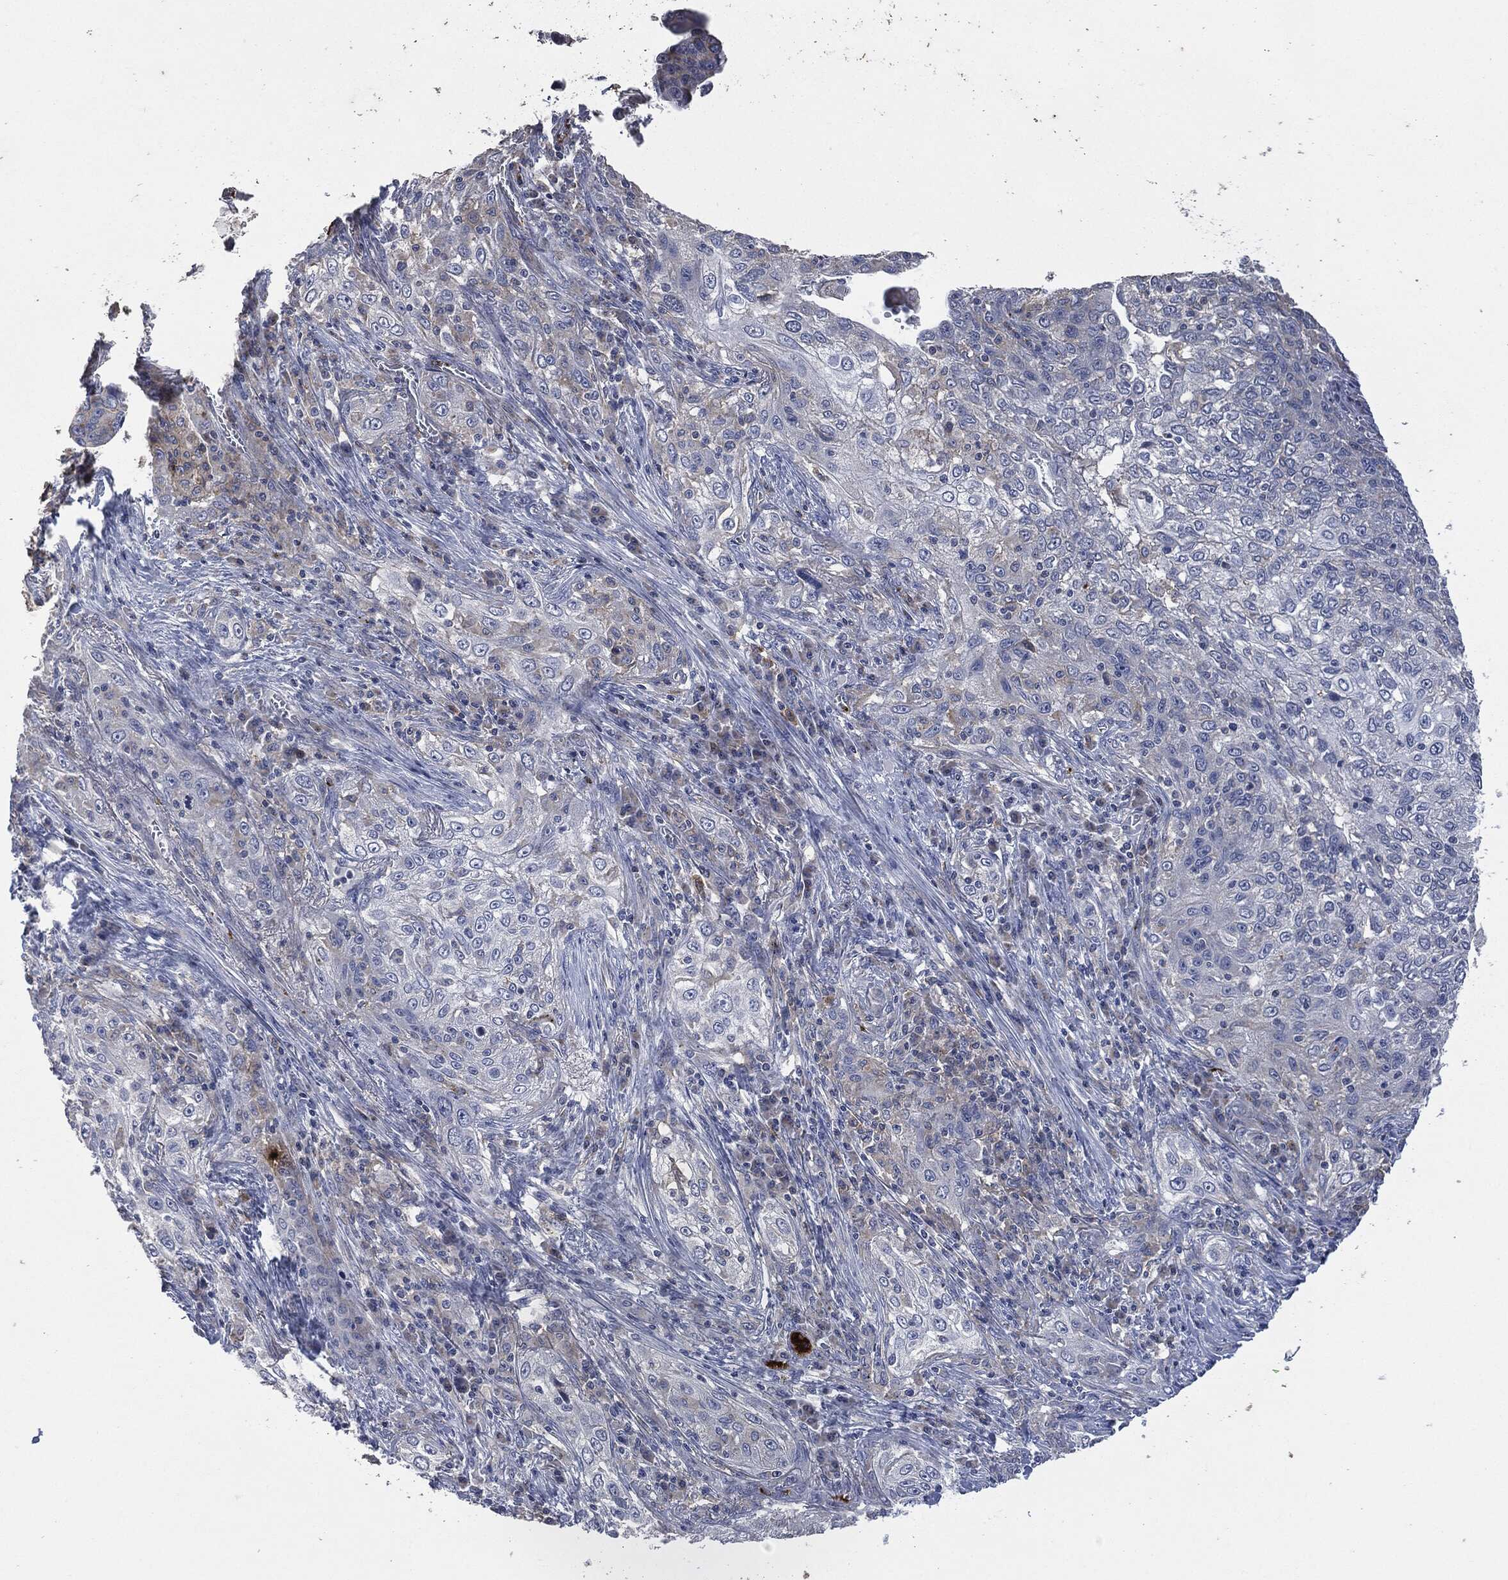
{"staining": {"intensity": "negative", "quantity": "none", "location": "none"}, "tissue": "lung cancer", "cell_type": "Tumor cells", "image_type": "cancer", "snomed": [{"axis": "morphology", "description": "Squamous cell carcinoma, NOS"}, {"axis": "topography", "description": "Lung"}], "caption": "High power microscopy photomicrograph of an immunohistochemistry (IHC) histopathology image of lung cancer, revealing no significant positivity in tumor cells. Brightfield microscopy of IHC stained with DAB (3,3'-diaminobenzidine) (brown) and hematoxylin (blue), captured at high magnification.", "gene": "CD33", "patient": {"sex": "female", "age": 69}}